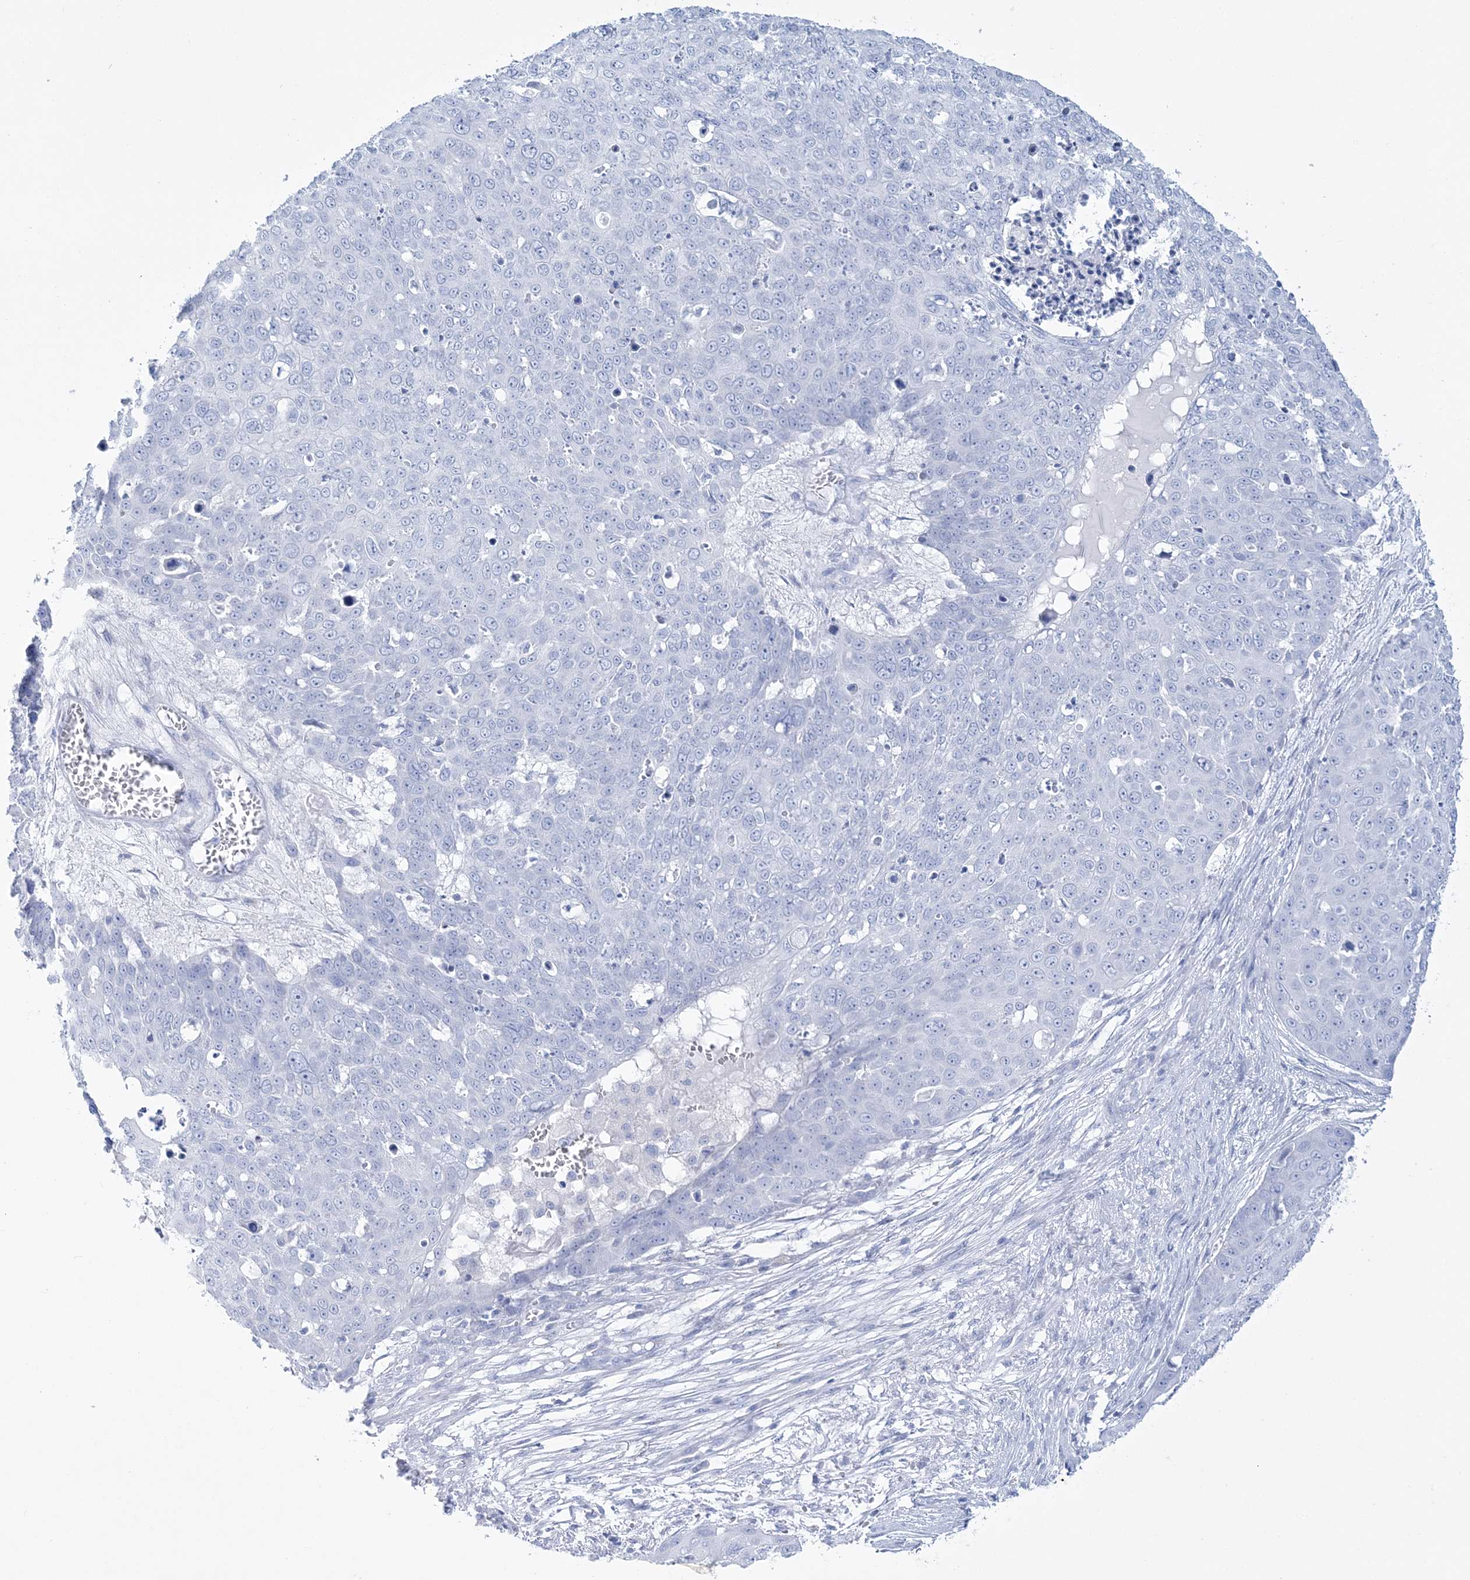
{"staining": {"intensity": "negative", "quantity": "none", "location": "none"}, "tissue": "skin cancer", "cell_type": "Tumor cells", "image_type": "cancer", "snomed": [{"axis": "morphology", "description": "Squamous cell carcinoma, NOS"}, {"axis": "topography", "description": "Skin"}], "caption": "IHC image of neoplastic tissue: human skin cancer (squamous cell carcinoma) stained with DAB (3,3'-diaminobenzidine) exhibits no significant protein expression in tumor cells. (DAB (3,3'-diaminobenzidine) IHC visualized using brightfield microscopy, high magnification).", "gene": "RBP2", "patient": {"sex": "male", "age": 71}}